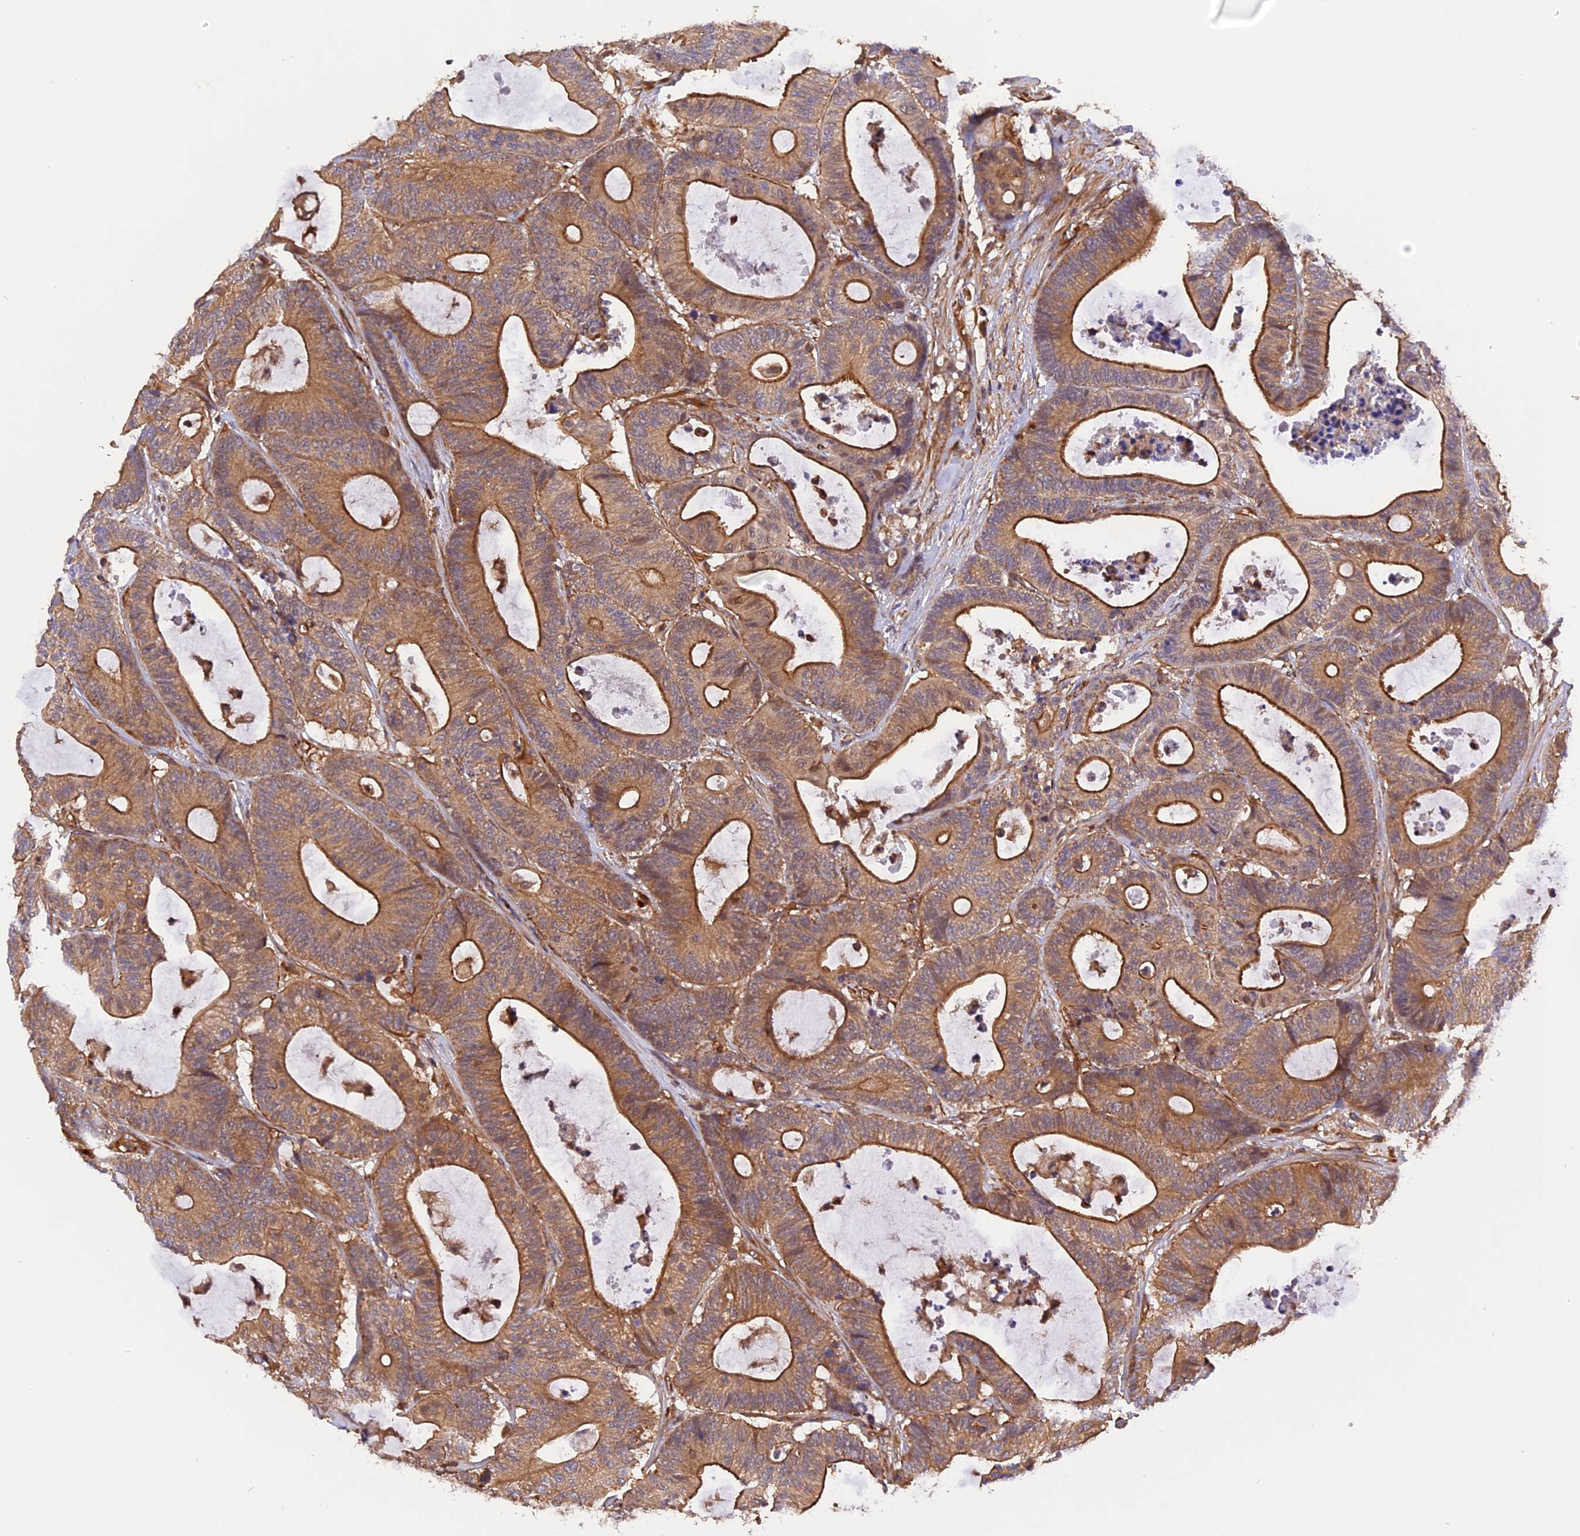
{"staining": {"intensity": "moderate", "quantity": ">75%", "location": "cytoplasmic/membranous"}, "tissue": "colorectal cancer", "cell_type": "Tumor cells", "image_type": "cancer", "snomed": [{"axis": "morphology", "description": "Adenocarcinoma, NOS"}, {"axis": "topography", "description": "Colon"}], "caption": "Moderate cytoplasmic/membranous expression for a protein is appreciated in approximately >75% of tumor cells of colorectal cancer using immunohistochemistry.", "gene": "C5orf22", "patient": {"sex": "female", "age": 84}}